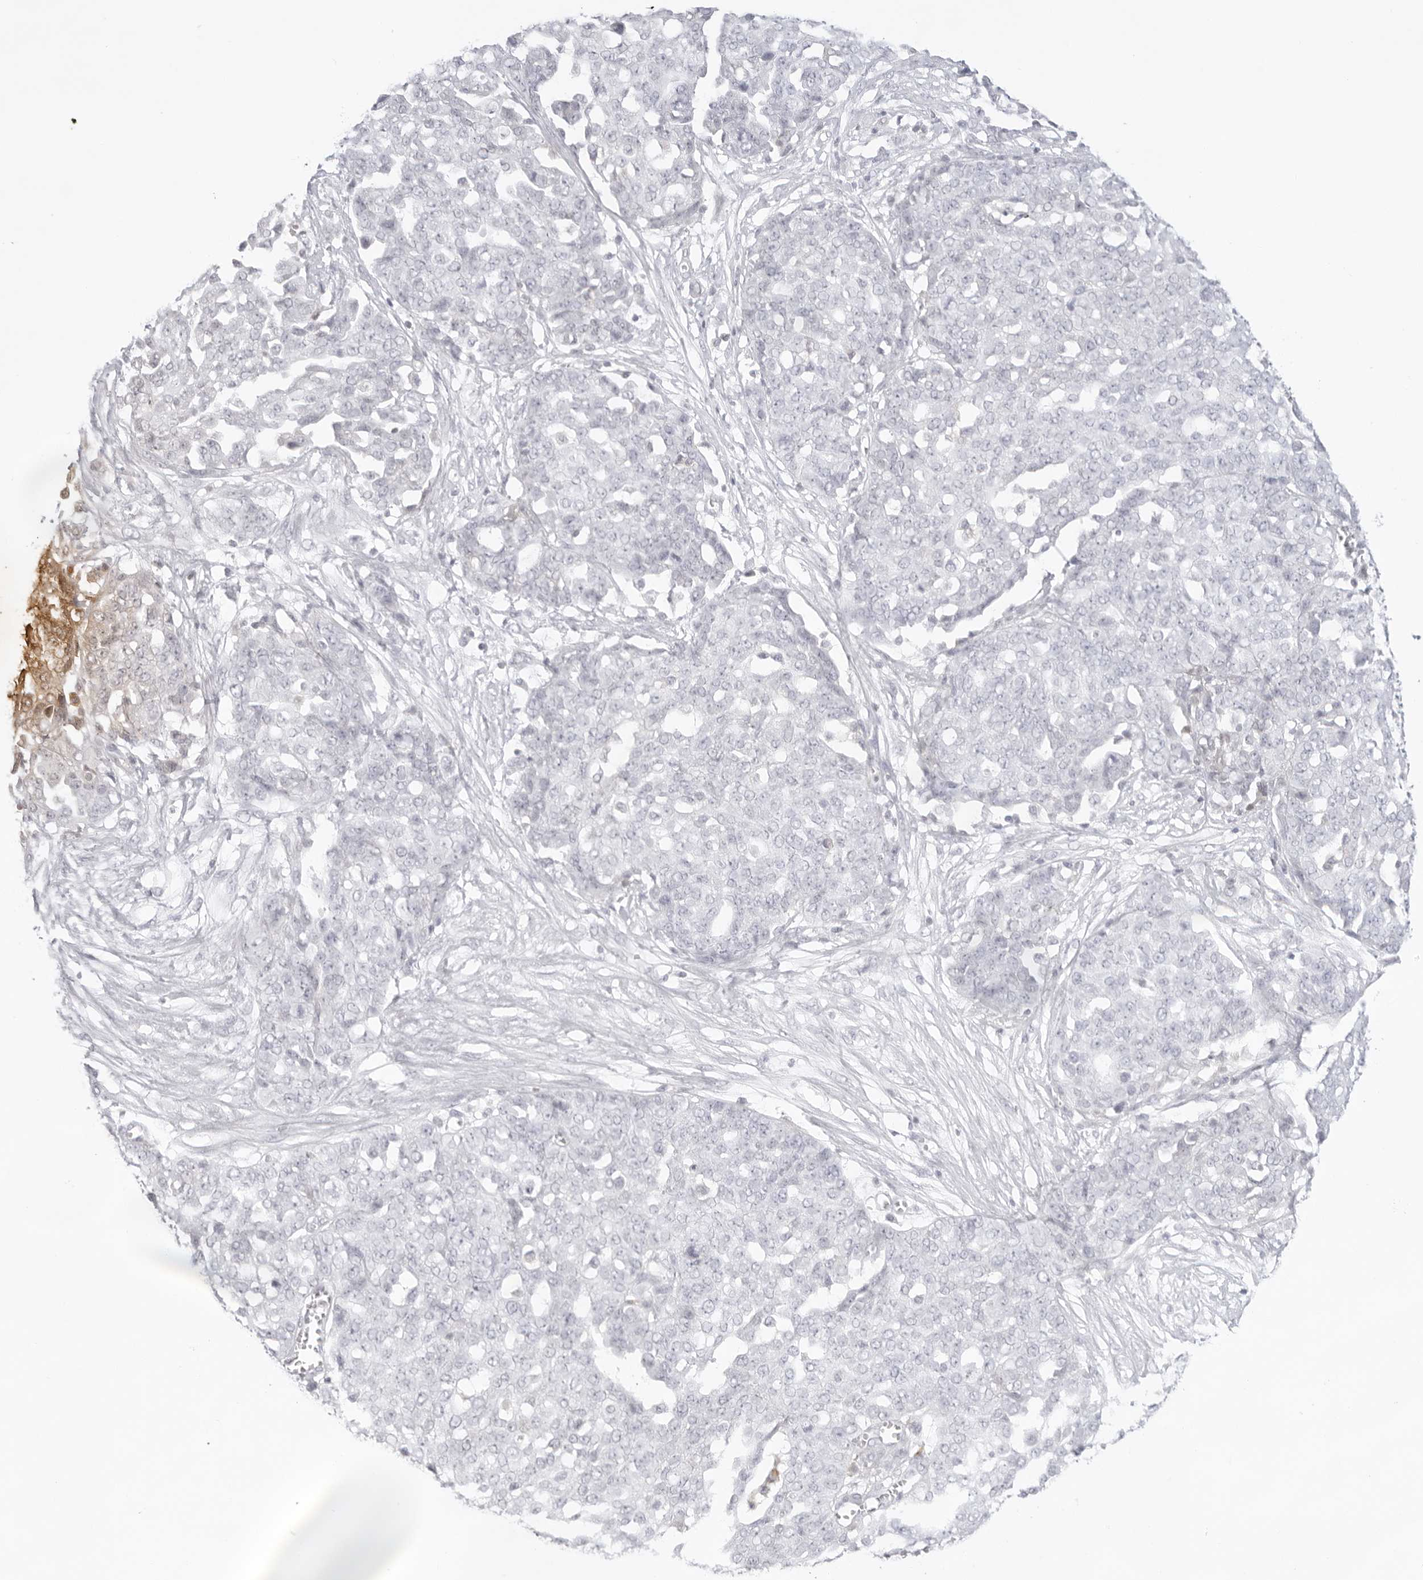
{"staining": {"intensity": "negative", "quantity": "none", "location": "none"}, "tissue": "ovarian cancer", "cell_type": "Tumor cells", "image_type": "cancer", "snomed": [{"axis": "morphology", "description": "Cystadenocarcinoma, serous, NOS"}, {"axis": "topography", "description": "Soft tissue"}, {"axis": "topography", "description": "Ovary"}], "caption": "The micrograph shows no staining of tumor cells in ovarian serous cystadenocarcinoma.", "gene": "TNFRSF14", "patient": {"sex": "female", "age": 57}}